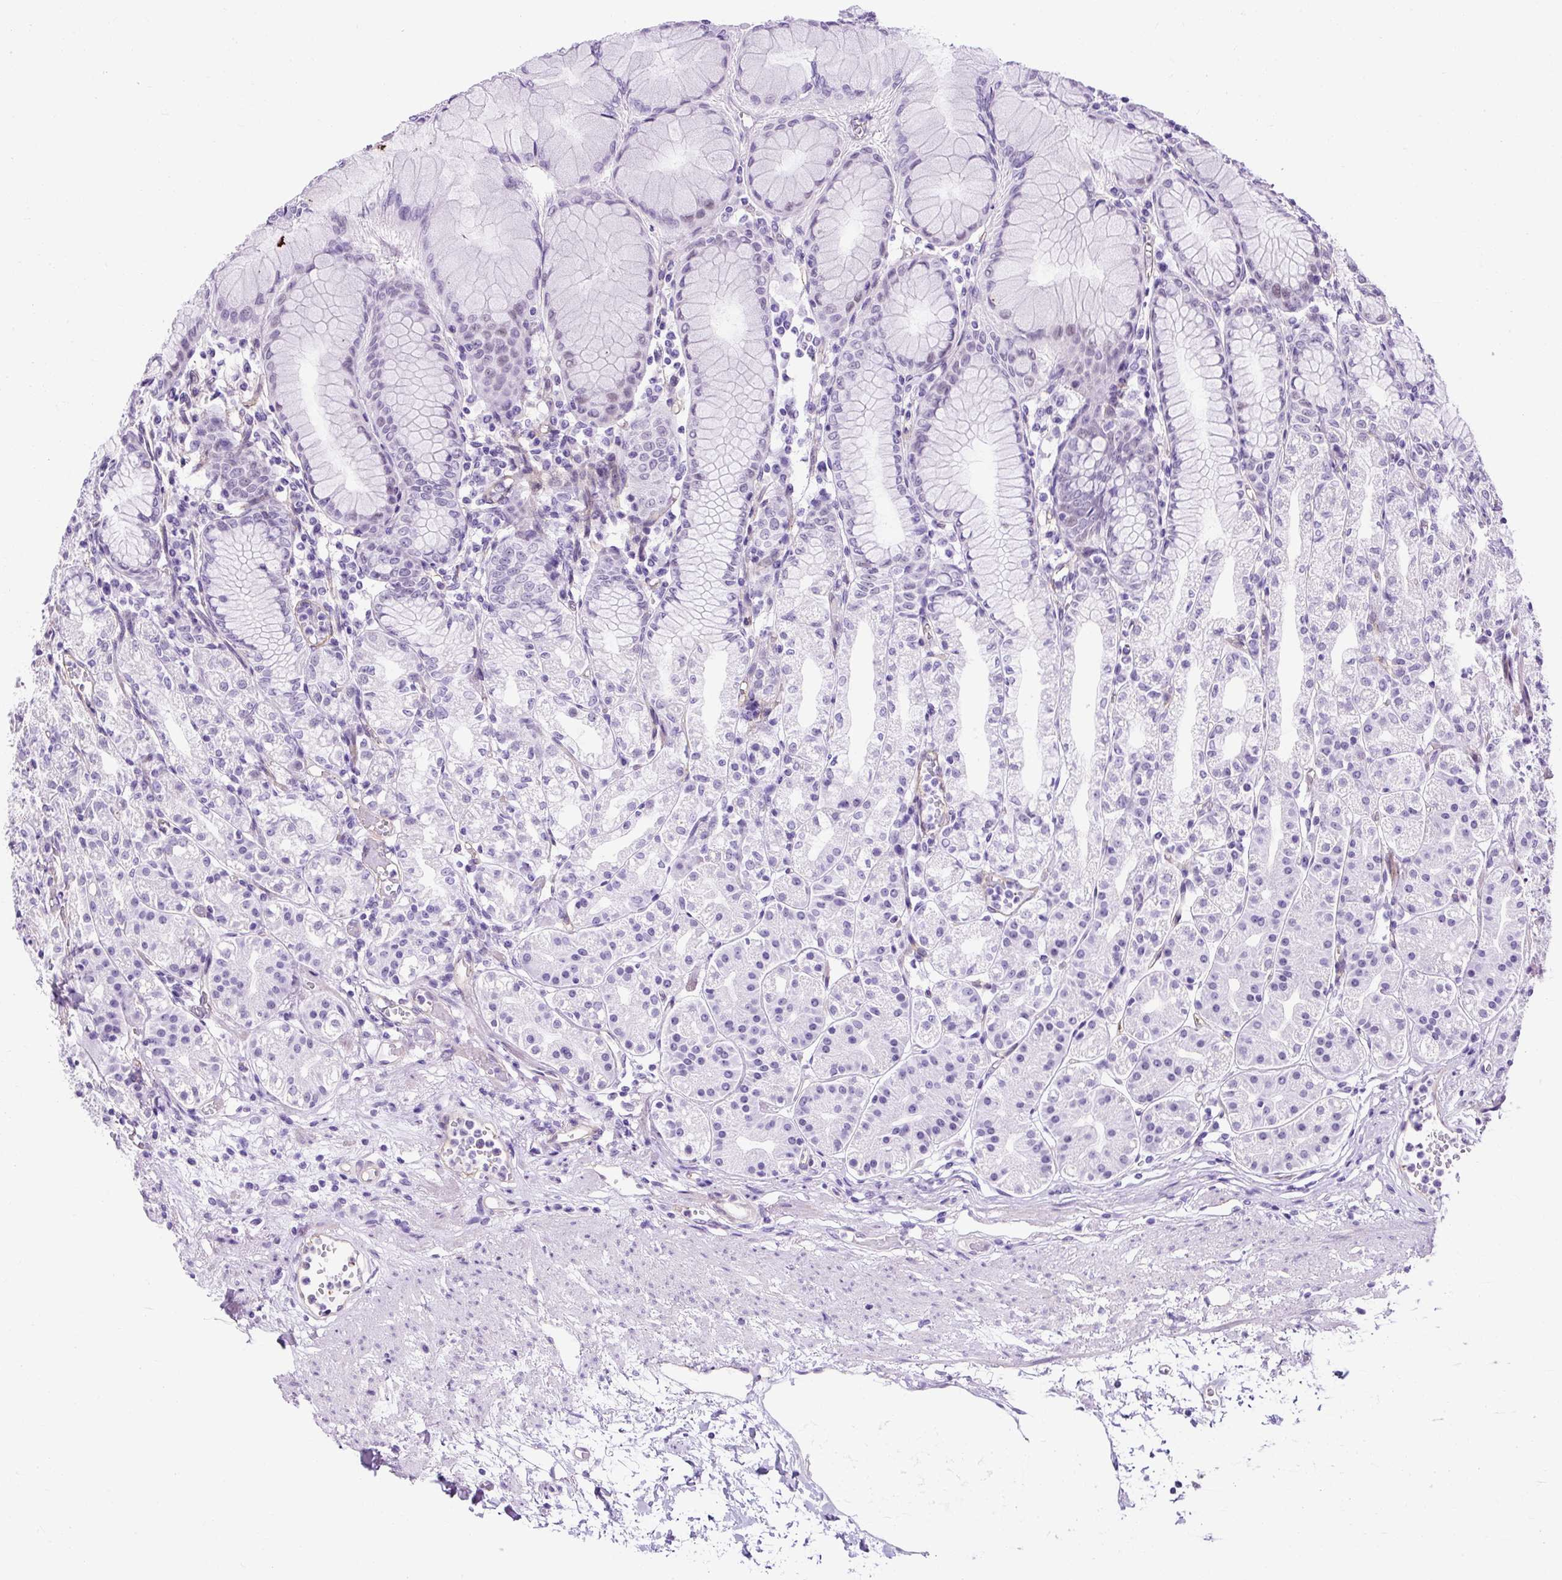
{"staining": {"intensity": "negative", "quantity": "none", "location": "none"}, "tissue": "stomach", "cell_type": "Glandular cells", "image_type": "normal", "snomed": [{"axis": "morphology", "description": "Normal tissue, NOS"}, {"axis": "topography", "description": "Stomach"}], "caption": "Immunohistochemistry of normal stomach displays no expression in glandular cells.", "gene": "KRT12", "patient": {"sex": "female", "age": 57}}